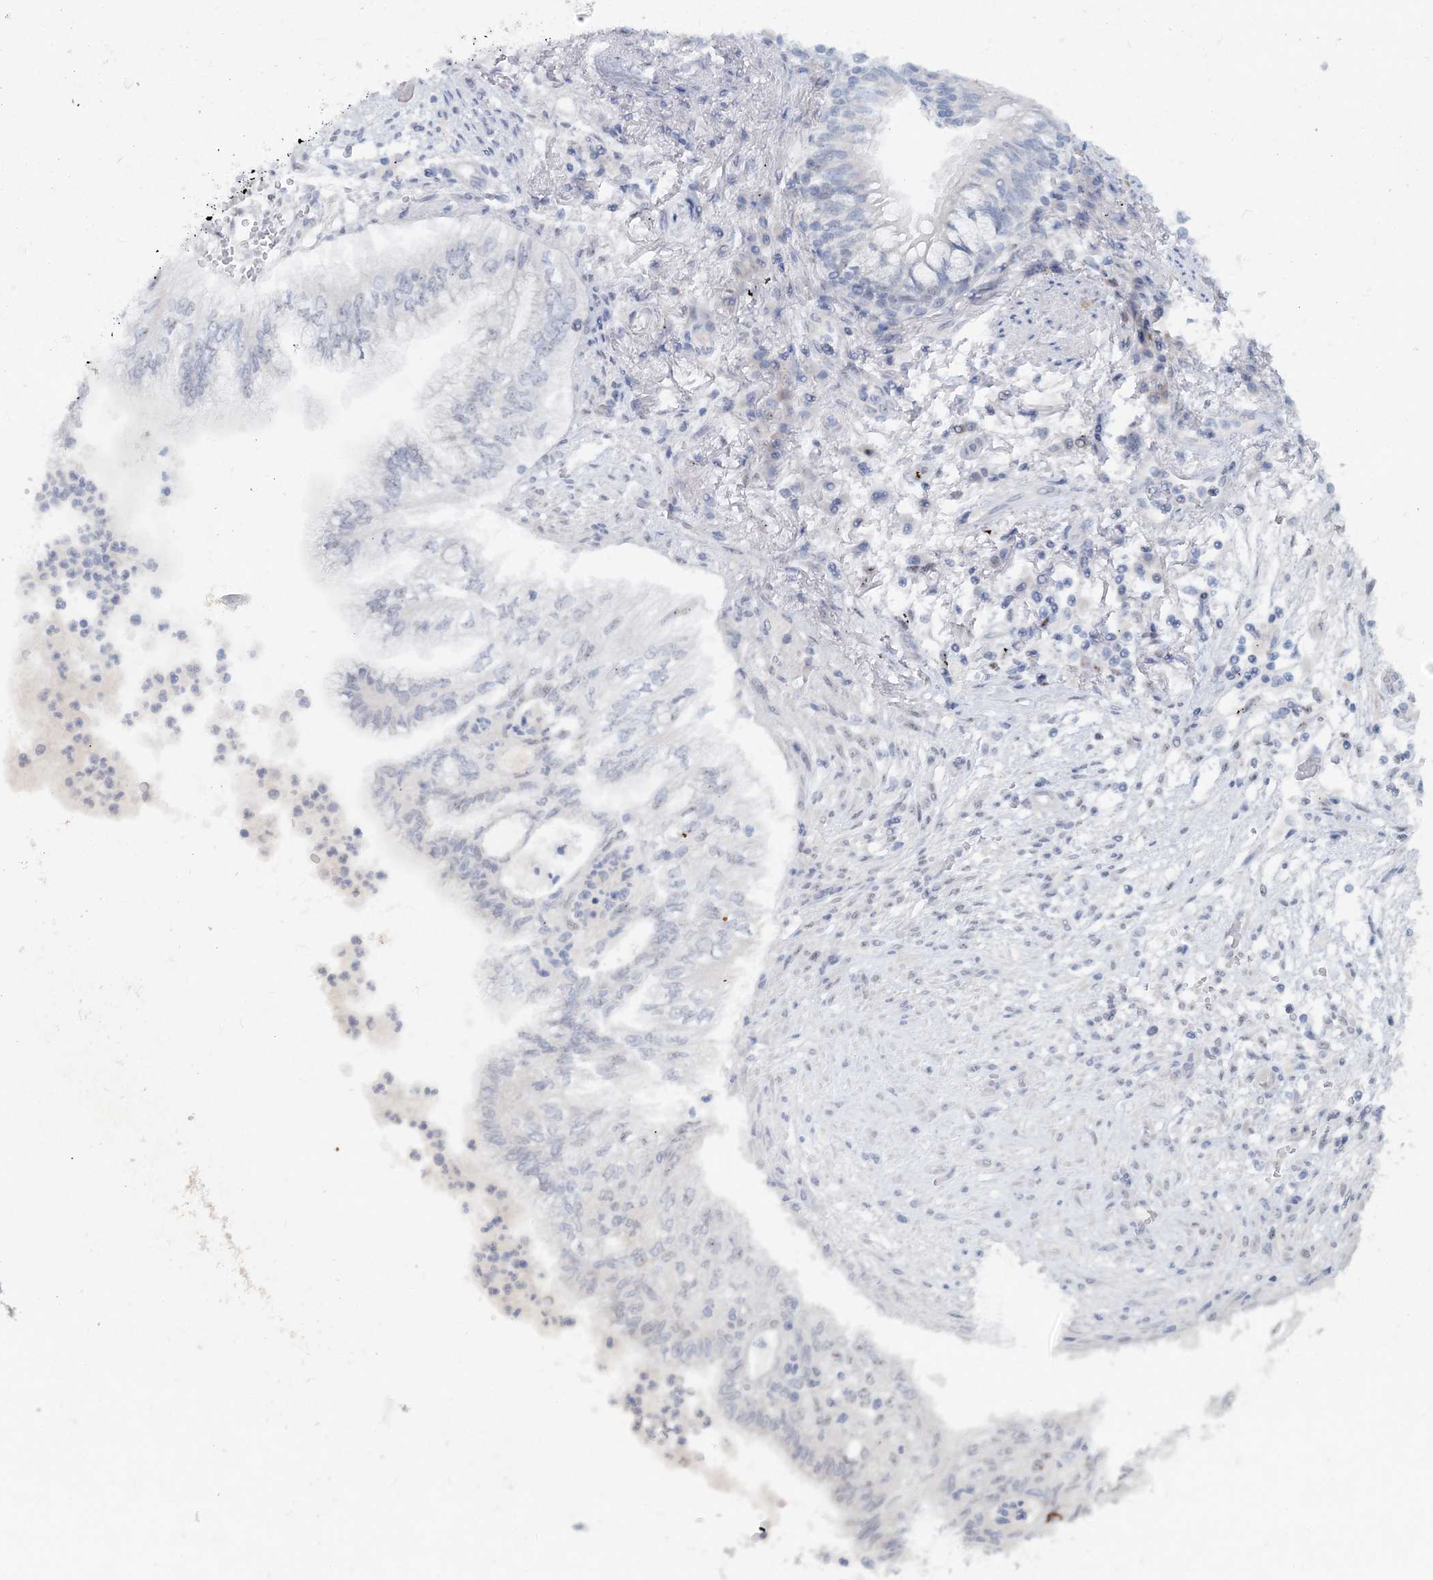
{"staining": {"intensity": "negative", "quantity": "none", "location": "none"}, "tissue": "lung cancer", "cell_type": "Tumor cells", "image_type": "cancer", "snomed": [{"axis": "morphology", "description": "Adenocarcinoma, NOS"}, {"axis": "topography", "description": "Lung"}], "caption": "An IHC histopathology image of lung cancer (adenocarcinoma) is shown. There is no staining in tumor cells of lung cancer (adenocarcinoma).", "gene": "GIN1", "patient": {"sex": "female", "age": 70}}